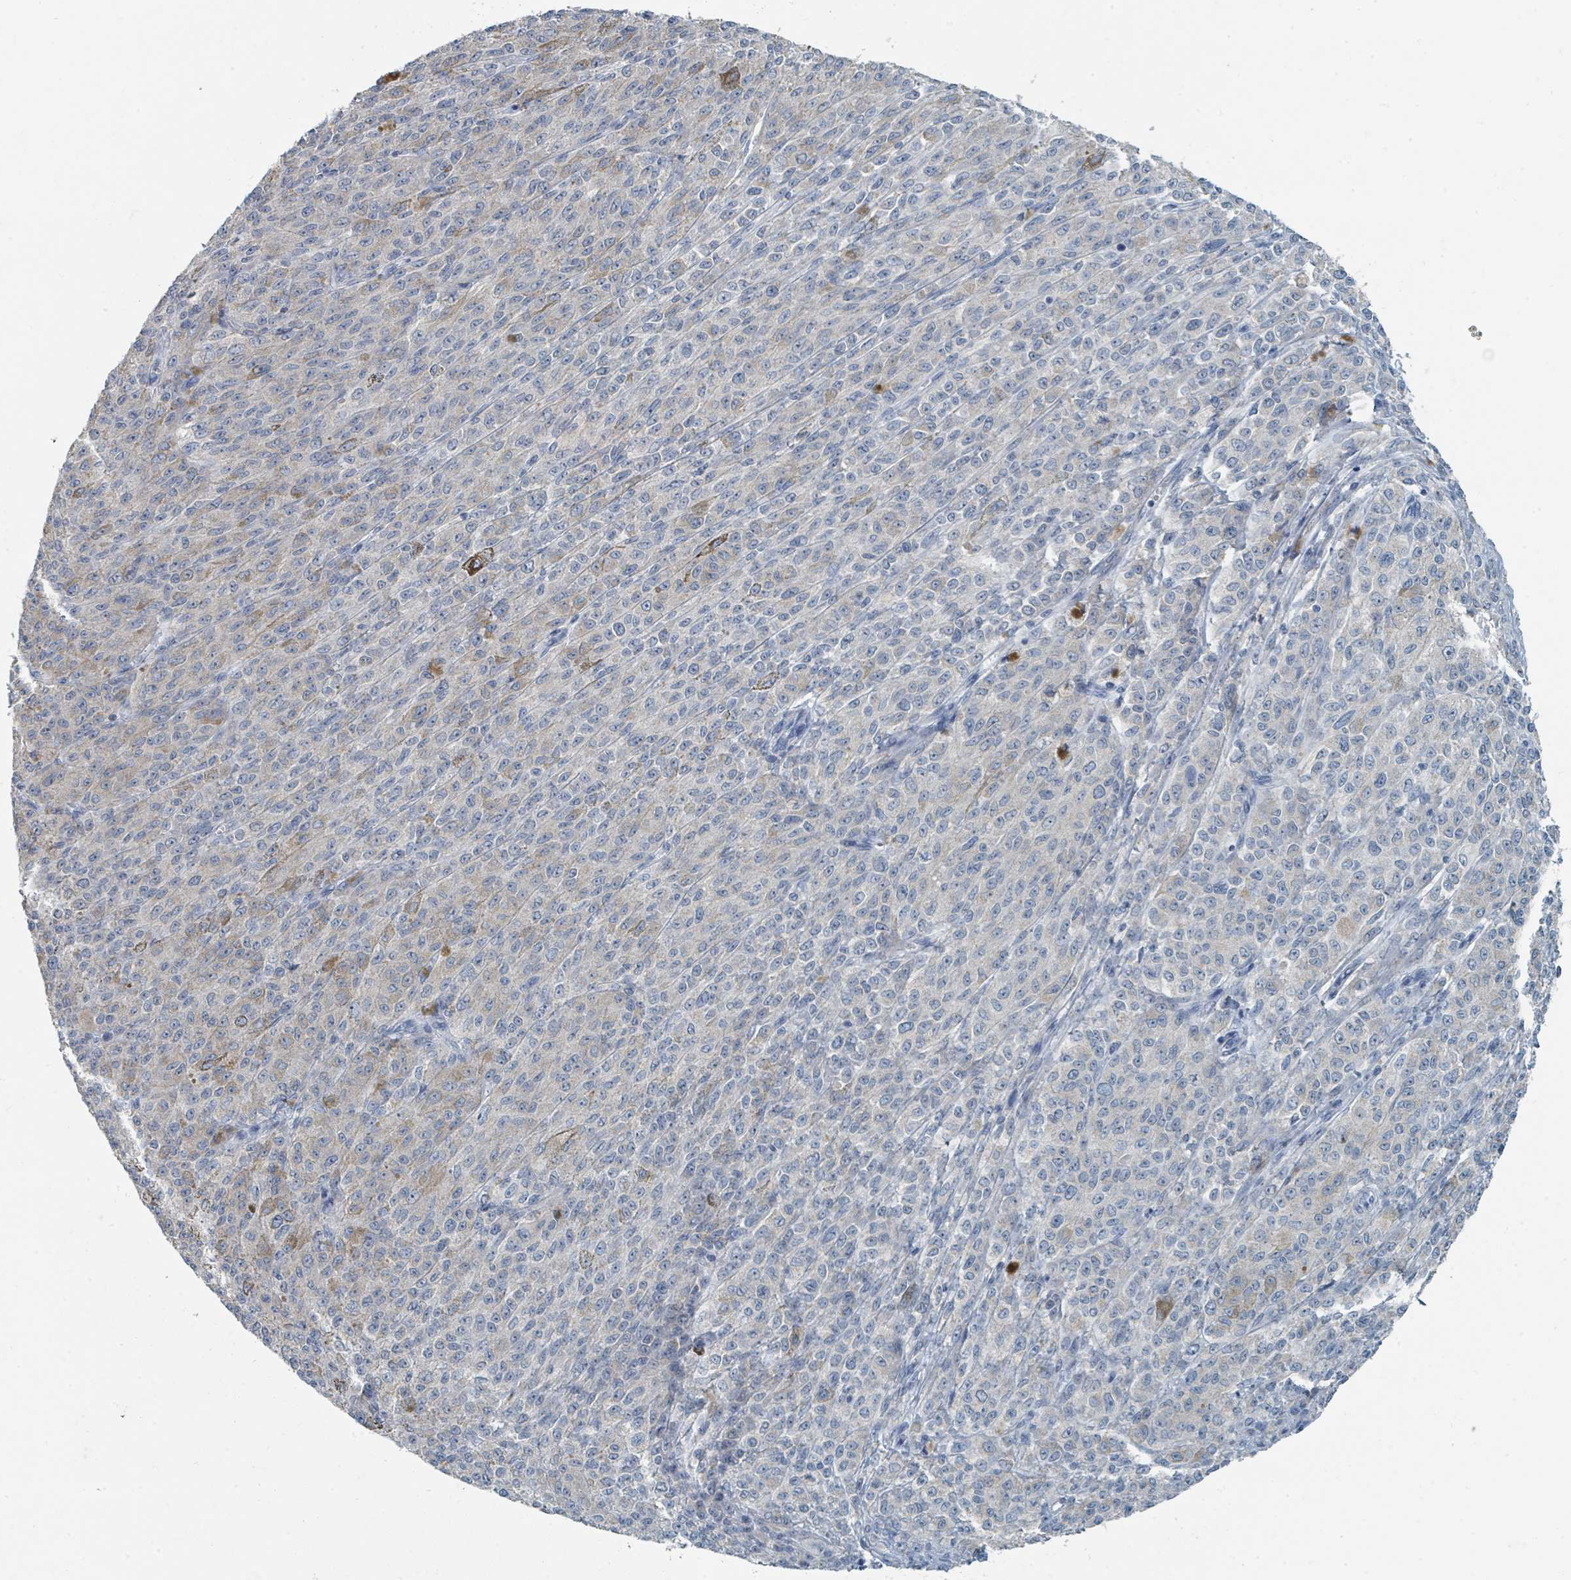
{"staining": {"intensity": "negative", "quantity": "none", "location": "none"}, "tissue": "melanoma", "cell_type": "Tumor cells", "image_type": "cancer", "snomed": [{"axis": "morphology", "description": "Malignant melanoma, NOS"}, {"axis": "topography", "description": "Skin"}], "caption": "Immunohistochemistry micrograph of malignant melanoma stained for a protein (brown), which shows no expression in tumor cells.", "gene": "RASA4", "patient": {"sex": "female", "age": 52}}